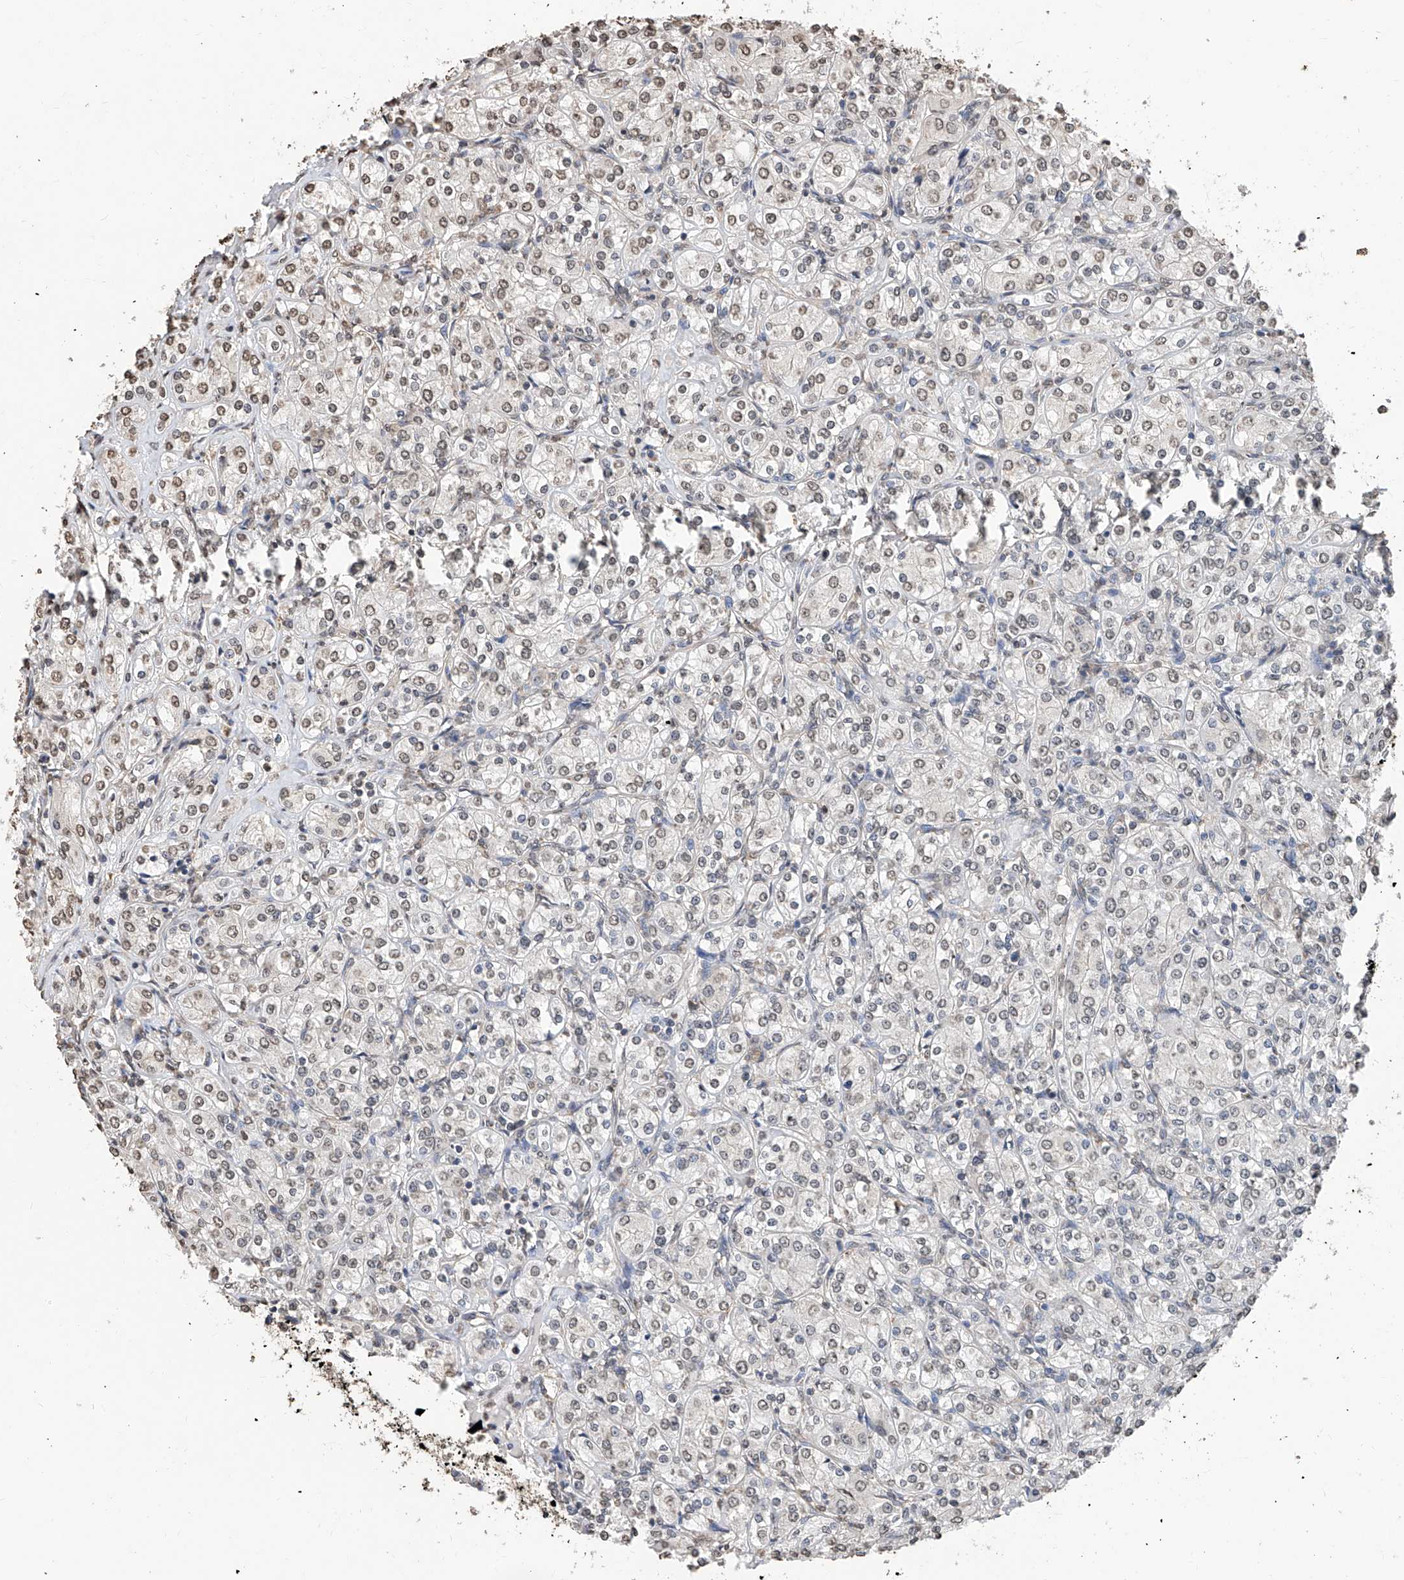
{"staining": {"intensity": "weak", "quantity": ">75%", "location": "nuclear"}, "tissue": "renal cancer", "cell_type": "Tumor cells", "image_type": "cancer", "snomed": [{"axis": "morphology", "description": "Adenocarcinoma, NOS"}, {"axis": "topography", "description": "Kidney"}], "caption": "Renal cancer stained with immunohistochemistry shows weak nuclear positivity in approximately >75% of tumor cells. The staining is performed using DAB (3,3'-diaminobenzidine) brown chromogen to label protein expression. The nuclei are counter-stained blue using hematoxylin.", "gene": "RP9", "patient": {"sex": "male", "age": 77}}